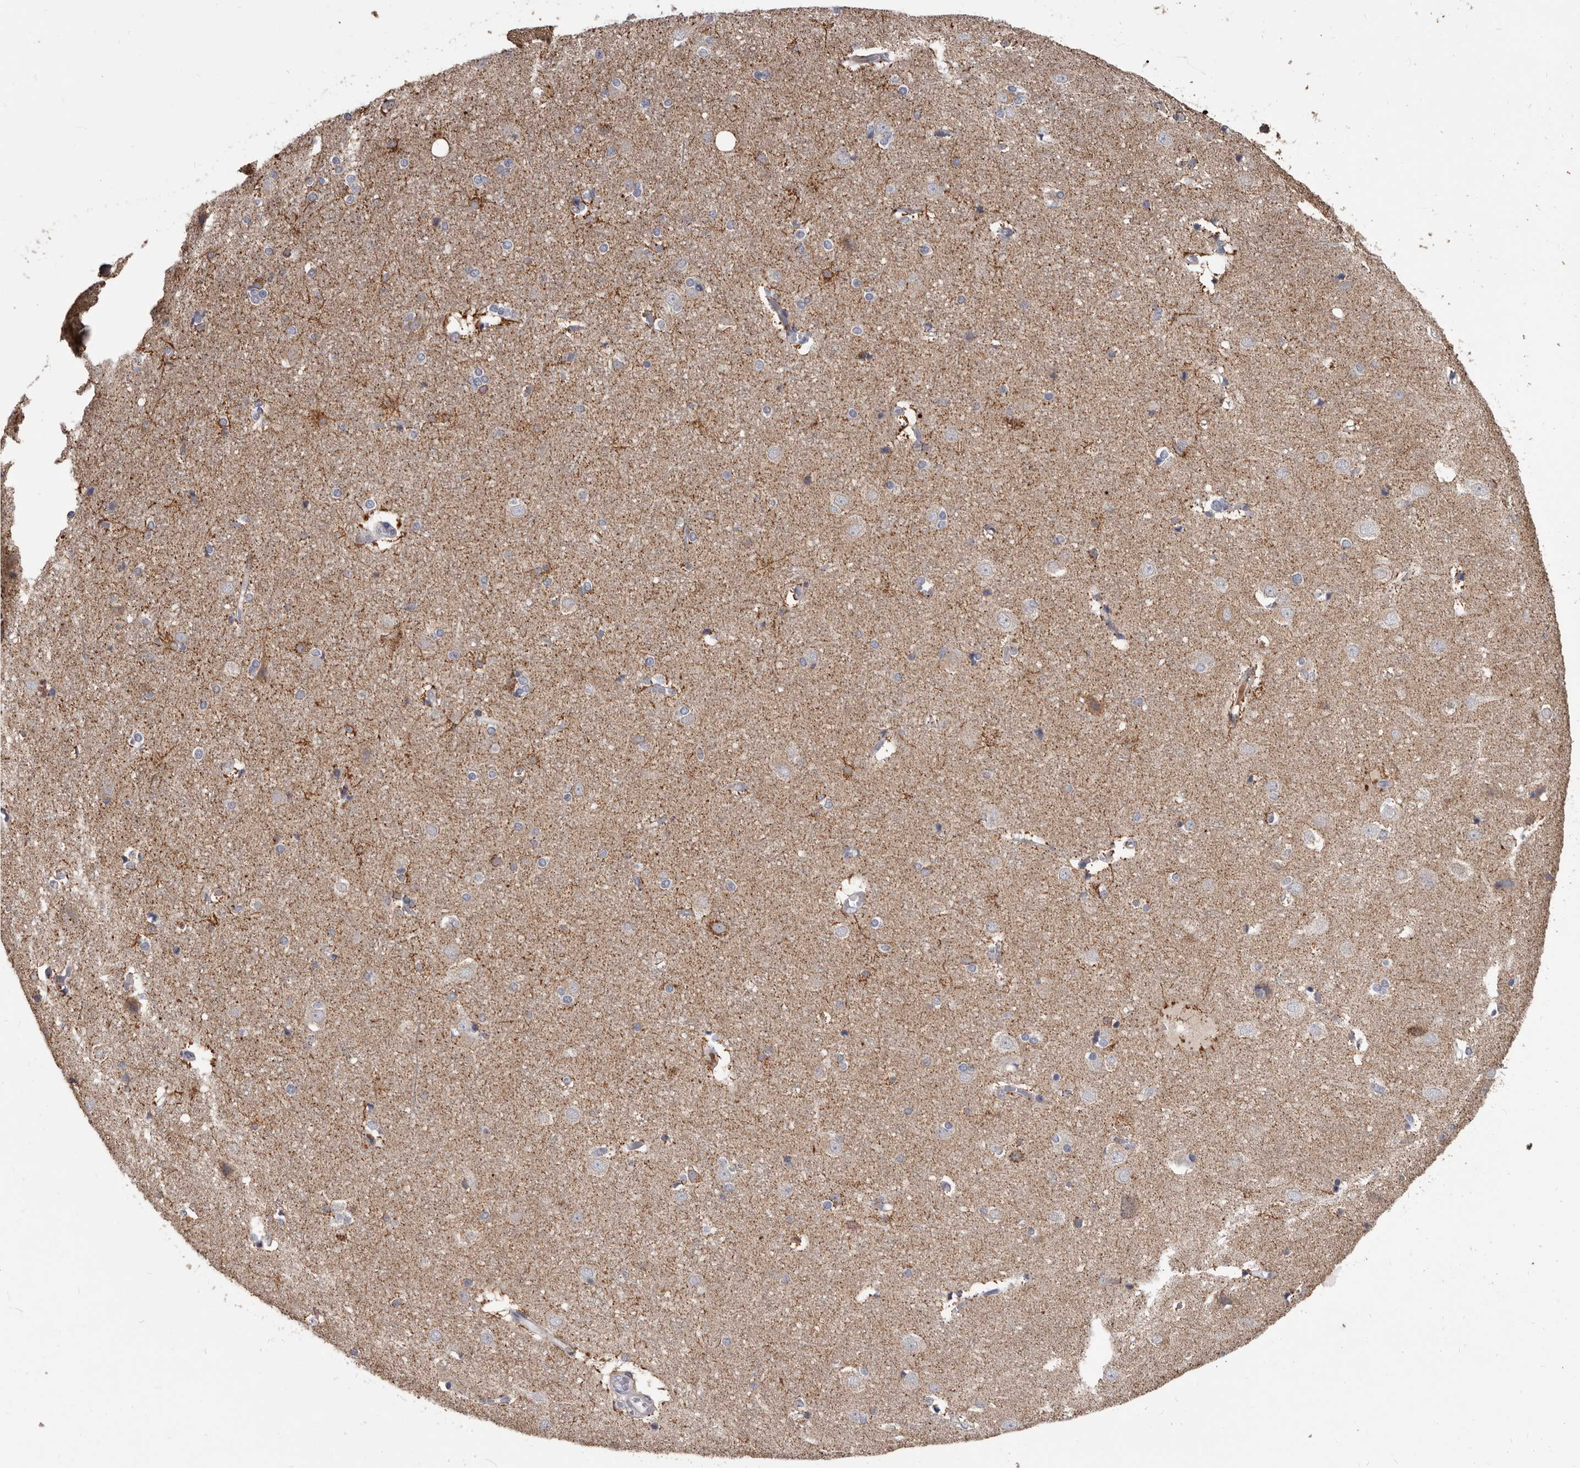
{"staining": {"intensity": "weak", "quantity": ">75%", "location": "cytoplasmic/membranous"}, "tissue": "cerebral cortex", "cell_type": "Endothelial cells", "image_type": "normal", "snomed": [{"axis": "morphology", "description": "Normal tissue, NOS"}, {"axis": "topography", "description": "Cerebral cortex"}], "caption": "Brown immunohistochemical staining in unremarkable cerebral cortex displays weak cytoplasmic/membranous positivity in approximately >75% of endothelial cells.", "gene": "ALDH5A1", "patient": {"sex": "male", "age": 54}}